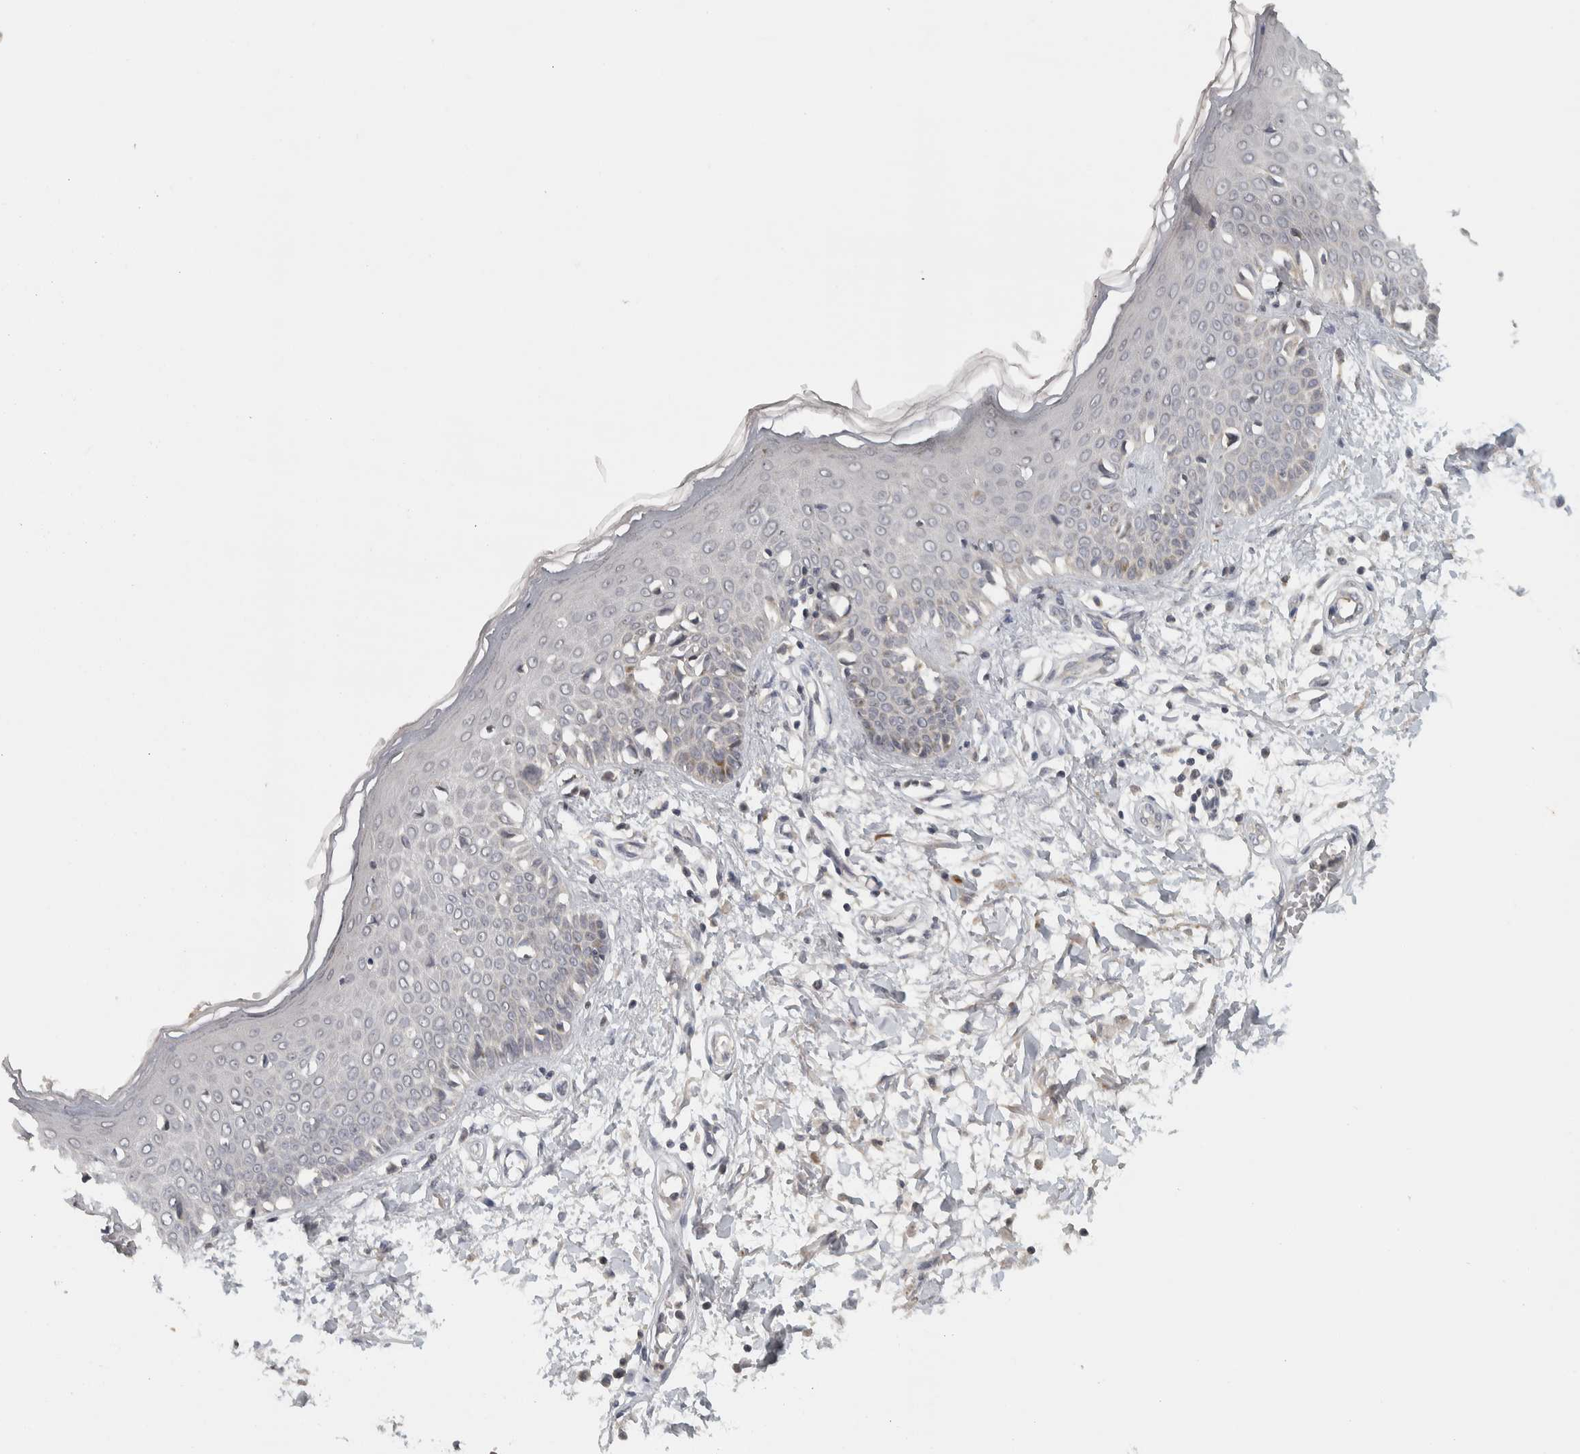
{"staining": {"intensity": "negative", "quantity": "none", "location": "none"}, "tissue": "skin", "cell_type": "Fibroblasts", "image_type": "normal", "snomed": [{"axis": "morphology", "description": "Normal tissue, NOS"}, {"axis": "morphology", "description": "Inflammation, NOS"}, {"axis": "topography", "description": "Skin"}], "caption": "This is an immunohistochemistry micrograph of benign skin. There is no expression in fibroblasts.", "gene": "AFP", "patient": {"sex": "female", "age": 44}}